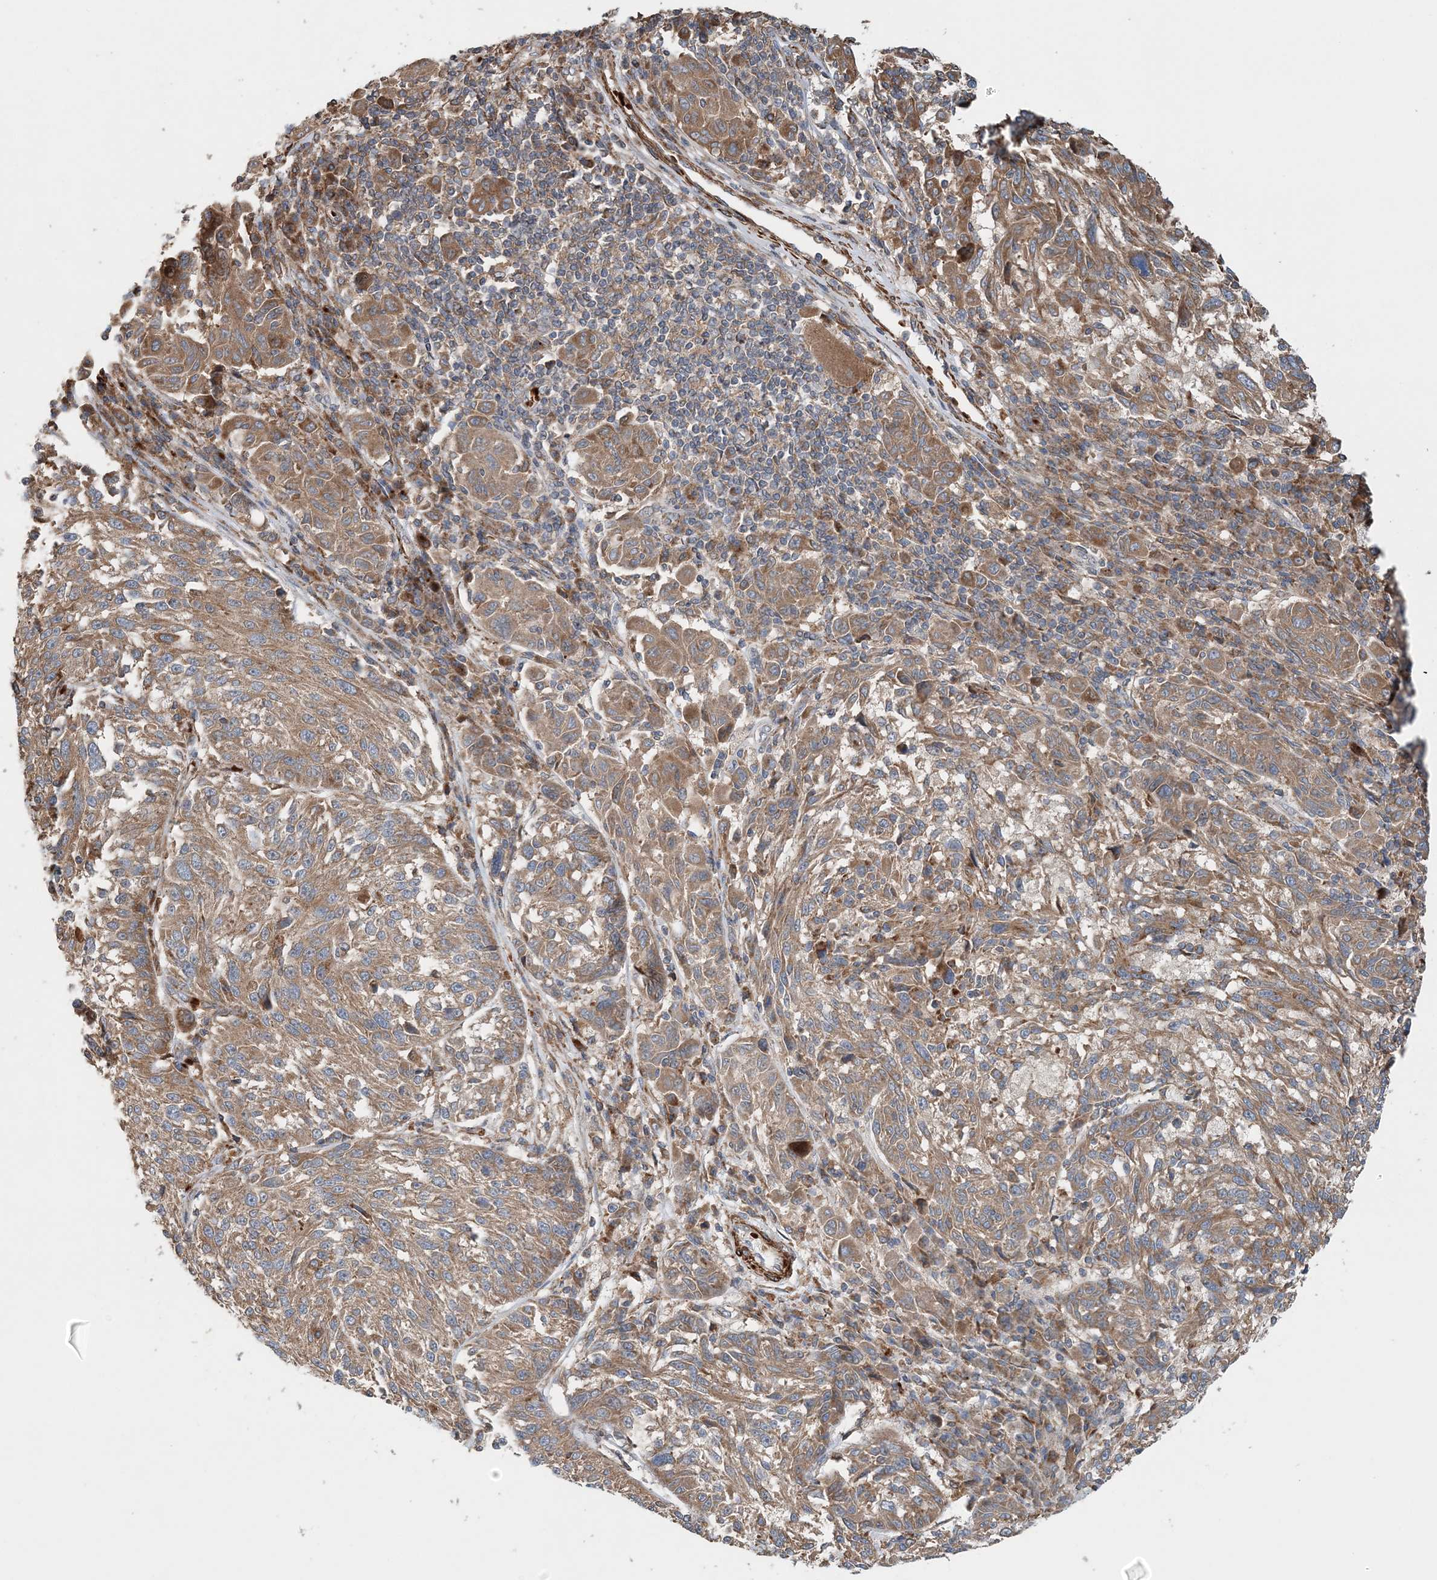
{"staining": {"intensity": "moderate", "quantity": ">75%", "location": "cytoplasmic/membranous"}, "tissue": "melanoma", "cell_type": "Tumor cells", "image_type": "cancer", "snomed": [{"axis": "morphology", "description": "Malignant melanoma, NOS"}, {"axis": "topography", "description": "Skin"}], "caption": "Moderate cytoplasmic/membranous expression for a protein is appreciated in about >75% of tumor cells of malignant melanoma using IHC.", "gene": "TTI1", "patient": {"sex": "male", "age": 53}}